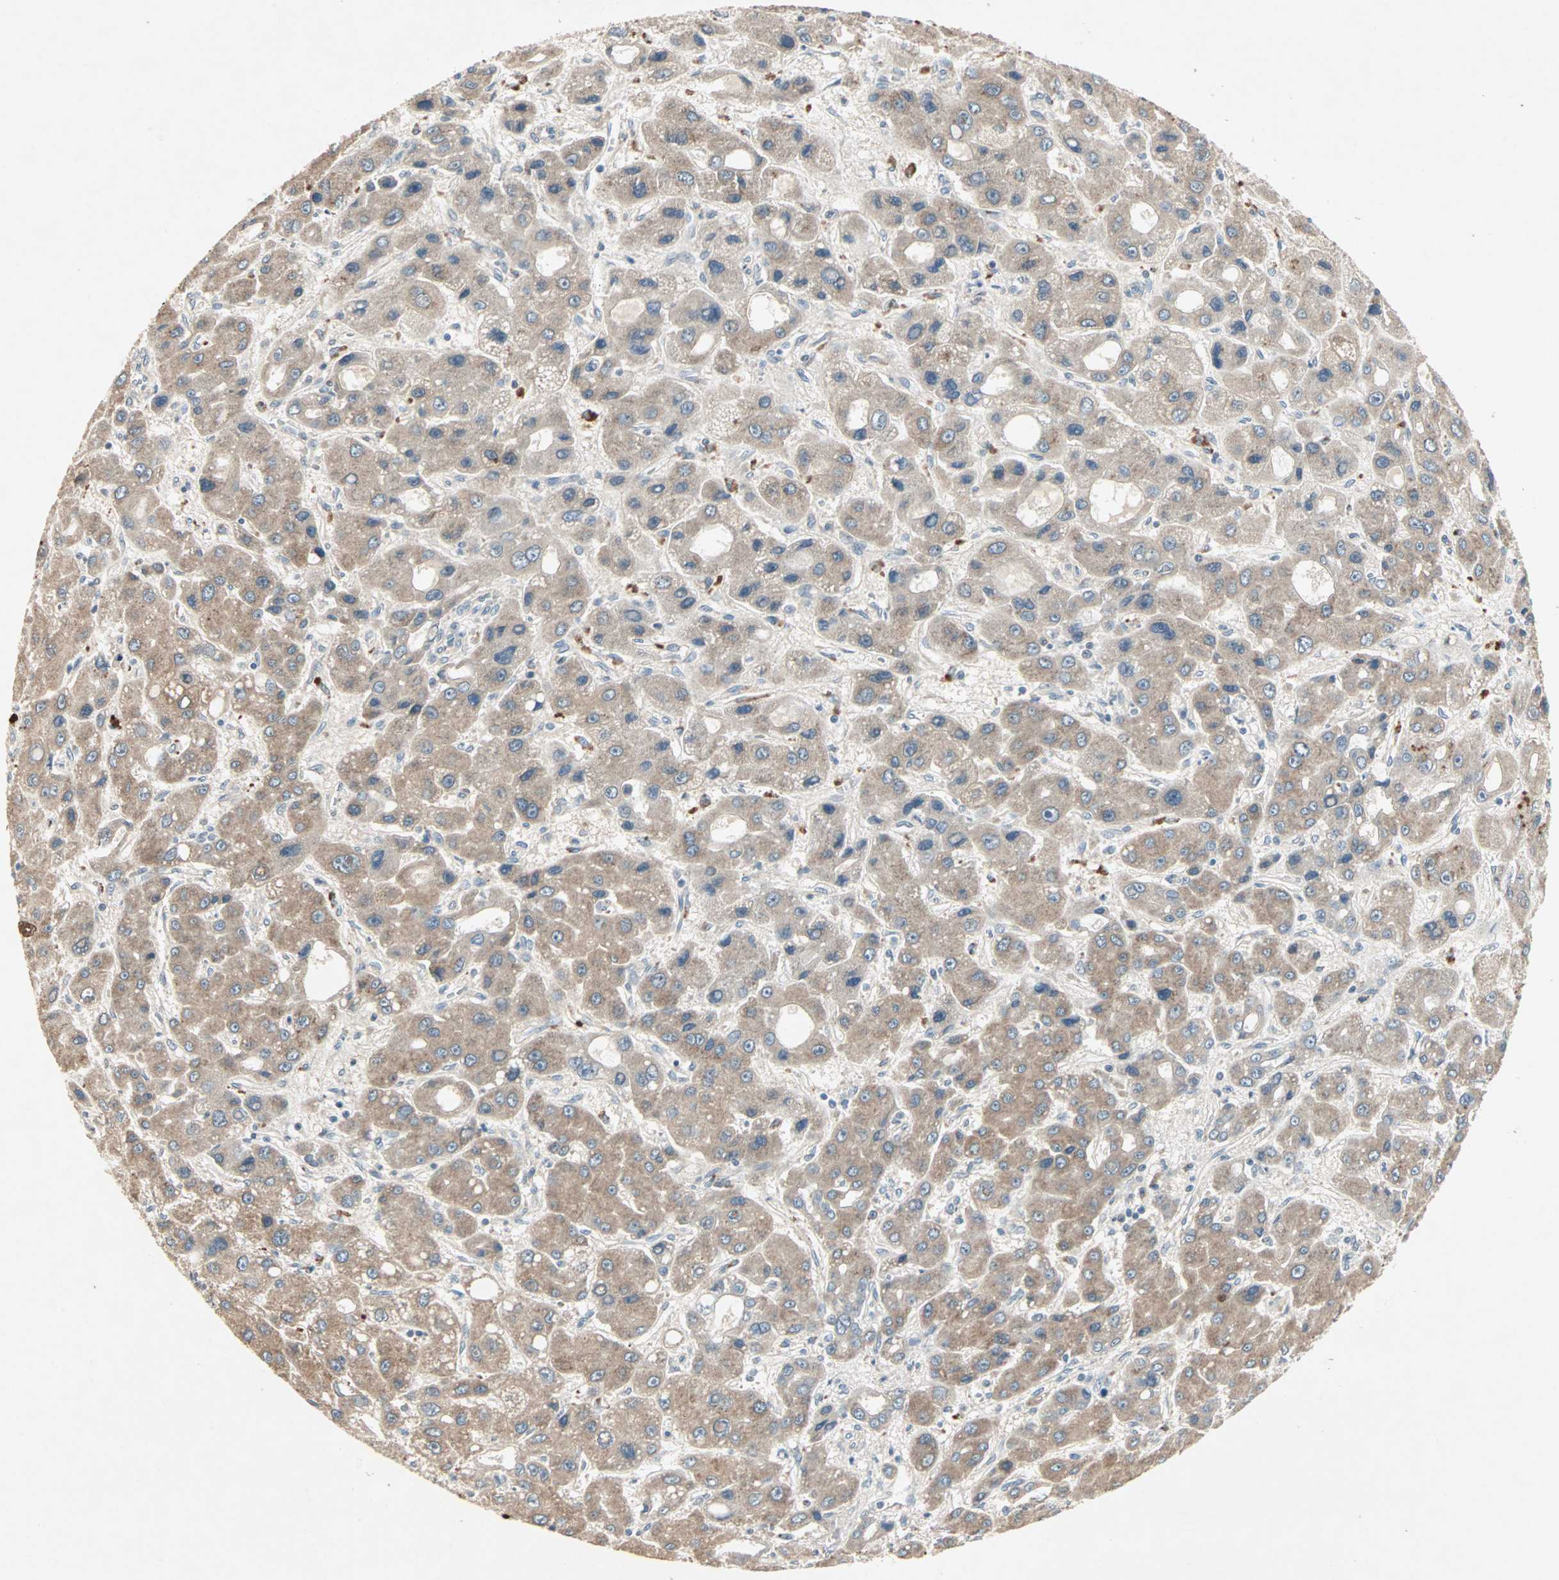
{"staining": {"intensity": "moderate", "quantity": "25%-75%", "location": "cytoplasmic/membranous"}, "tissue": "liver cancer", "cell_type": "Tumor cells", "image_type": "cancer", "snomed": [{"axis": "morphology", "description": "Carcinoma, Hepatocellular, NOS"}, {"axis": "topography", "description": "Liver"}], "caption": "Human liver cancer stained for a protein (brown) displays moderate cytoplasmic/membranous positive staining in about 25%-75% of tumor cells.", "gene": "JMJD7-PLA2G4B", "patient": {"sex": "male", "age": 55}}